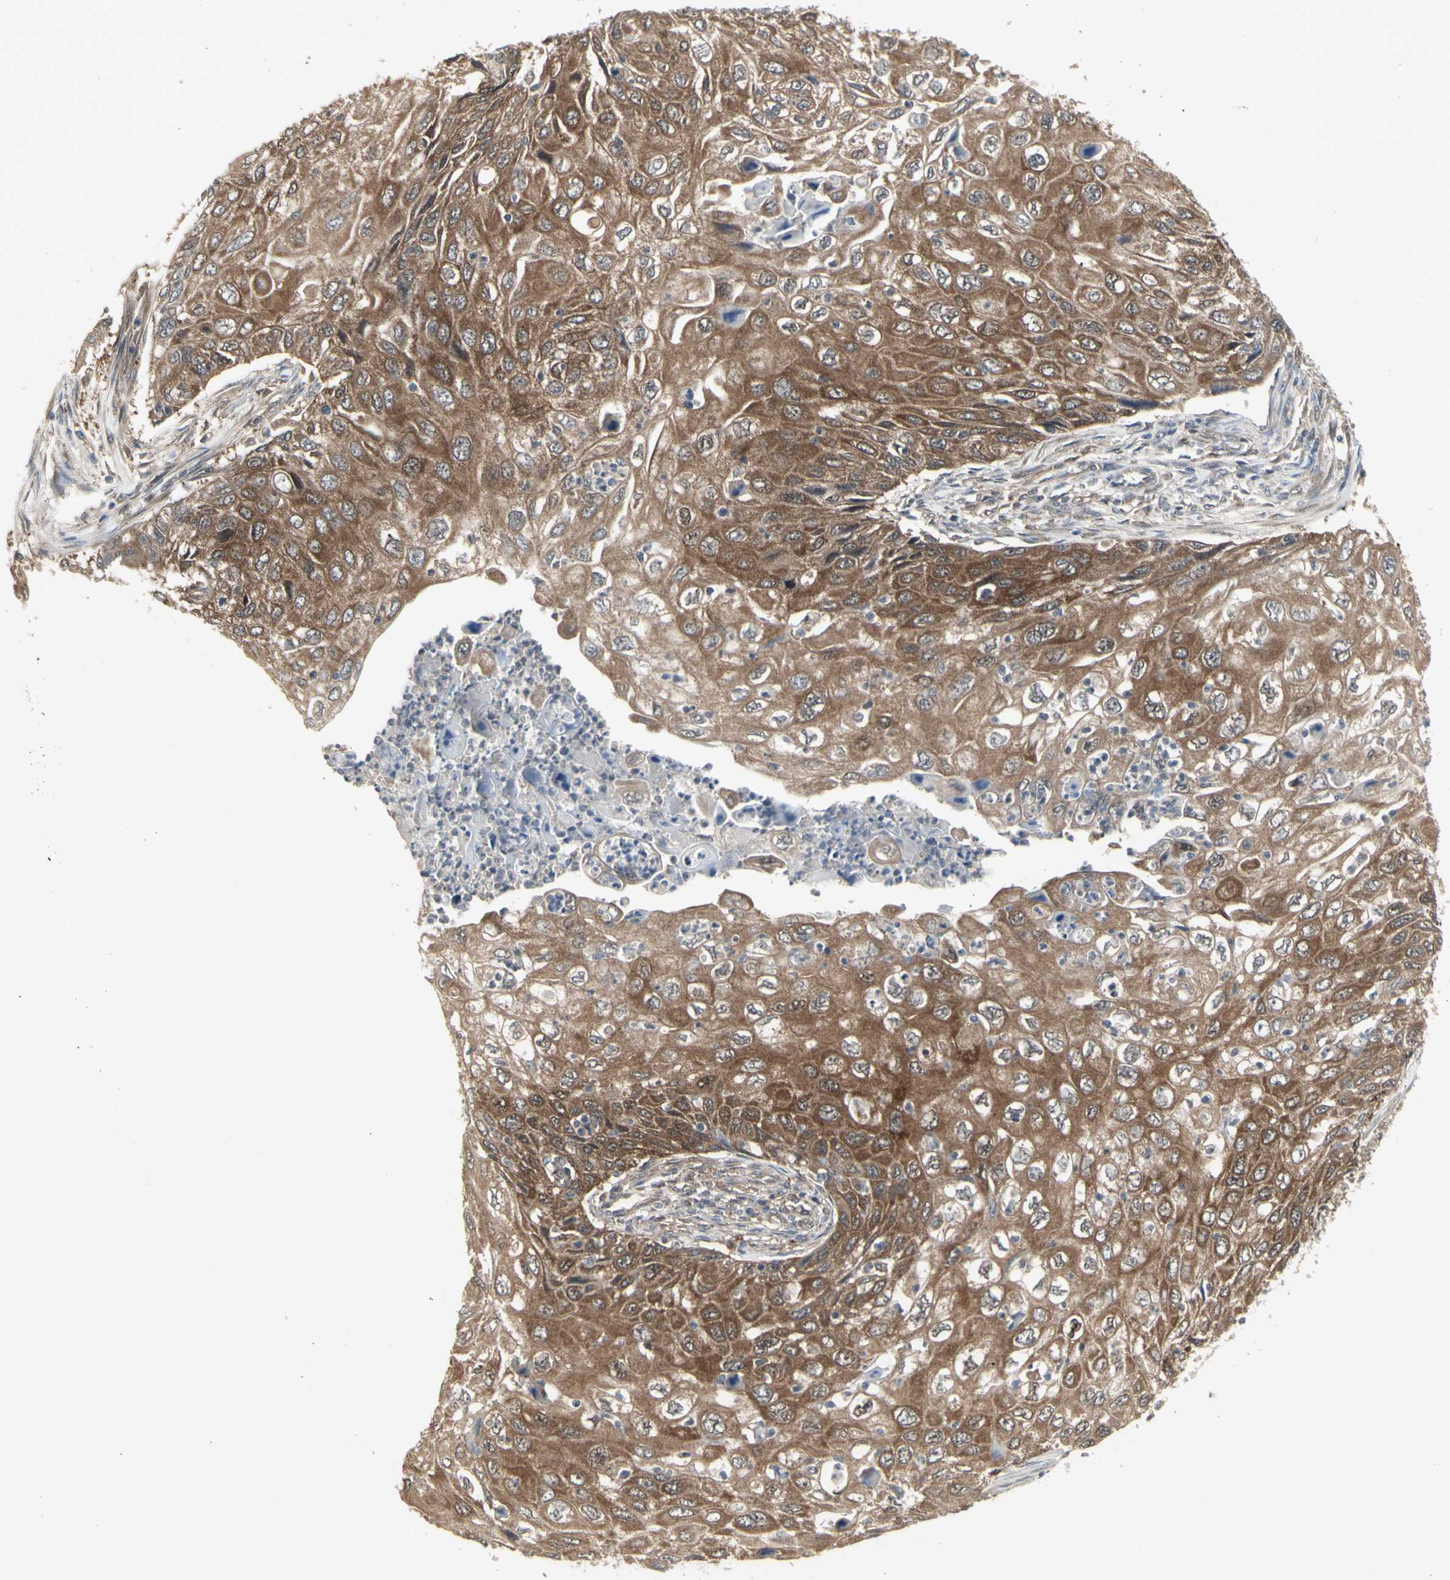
{"staining": {"intensity": "strong", "quantity": ">75%", "location": "cytoplasmic/membranous"}, "tissue": "cervical cancer", "cell_type": "Tumor cells", "image_type": "cancer", "snomed": [{"axis": "morphology", "description": "Squamous cell carcinoma, NOS"}, {"axis": "topography", "description": "Cervix"}], "caption": "Cervical cancer (squamous cell carcinoma) stained with immunohistochemistry exhibits strong cytoplasmic/membranous staining in about >75% of tumor cells.", "gene": "CHURC1-FNTB", "patient": {"sex": "female", "age": 70}}